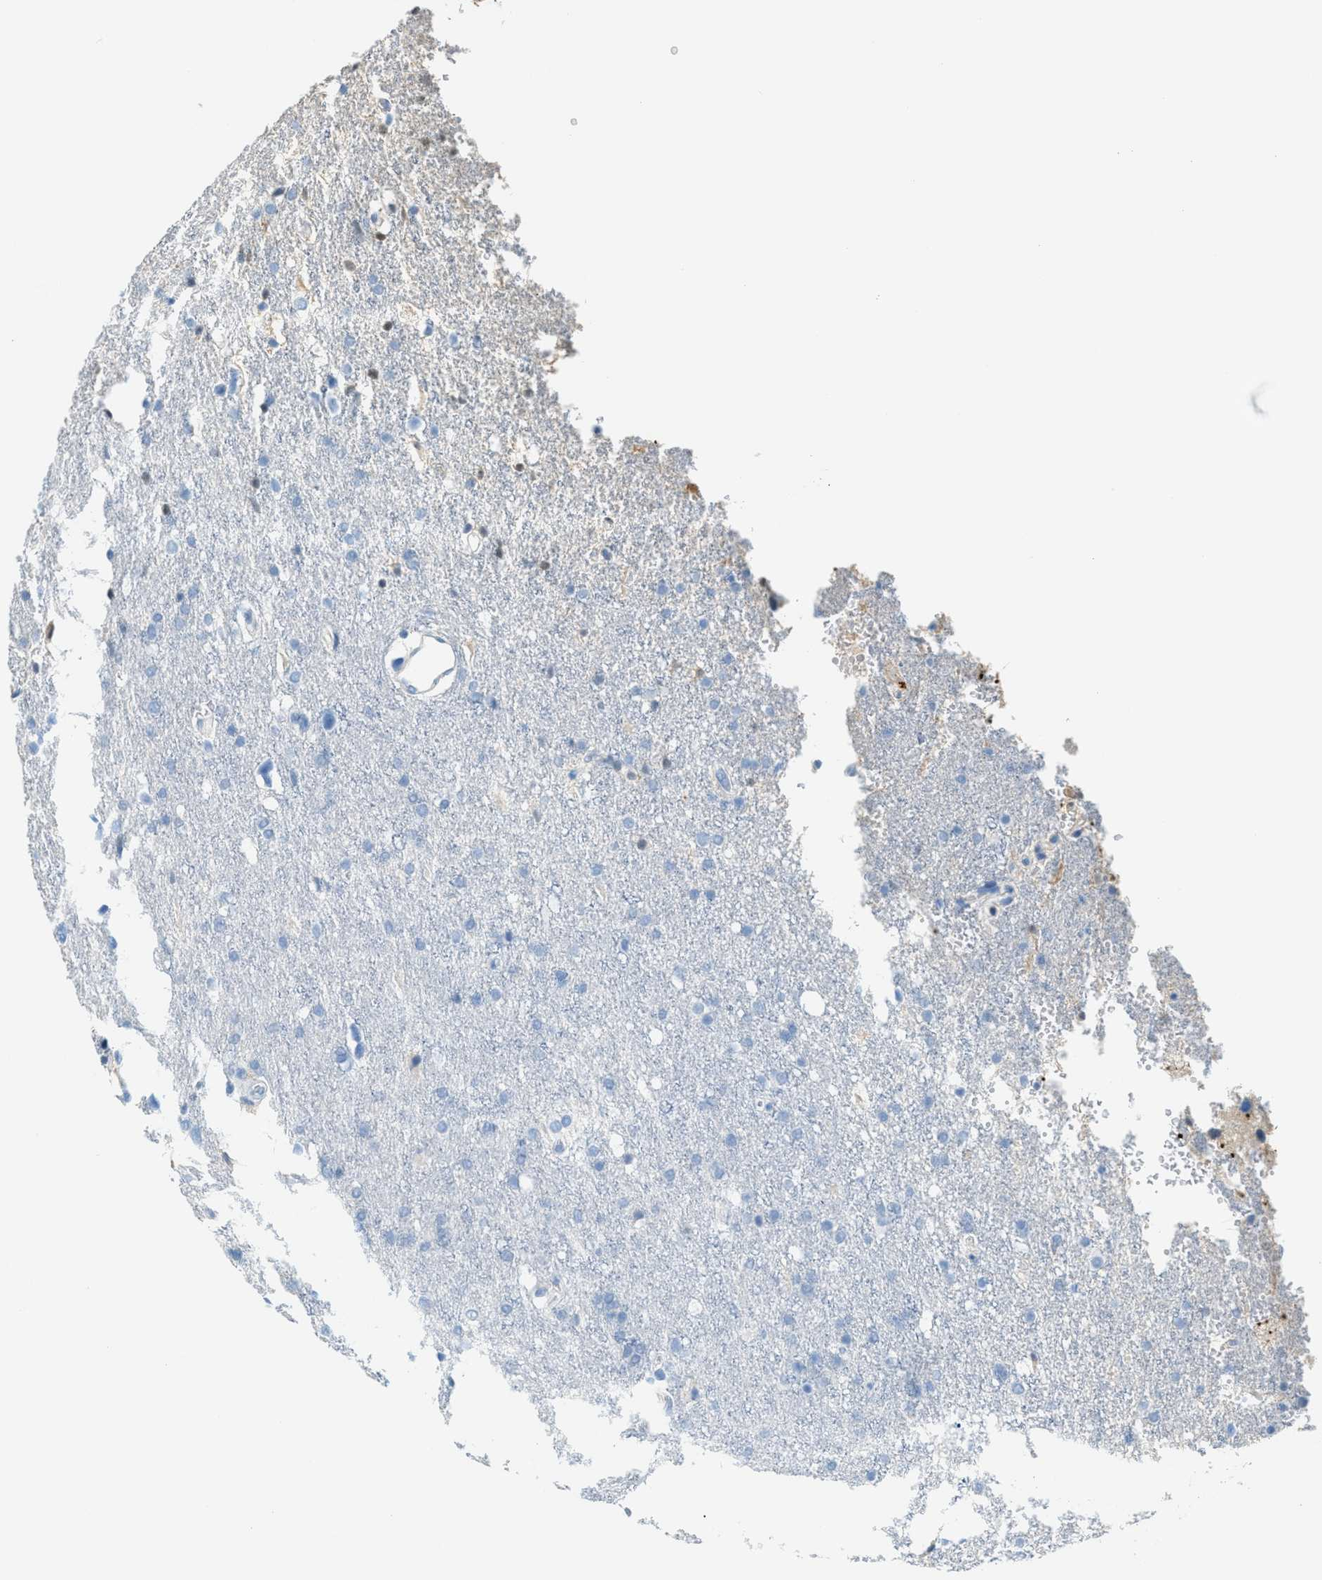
{"staining": {"intensity": "negative", "quantity": "none", "location": "none"}, "tissue": "glioma", "cell_type": "Tumor cells", "image_type": "cancer", "snomed": [{"axis": "morphology", "description": "Glioma, malignant, High grade"}, {"axis": "topography", "description": "Brain"}], "caption": "Glioma stained for a protein using immunohistochemistry shows no expression tumor cells.", "gene": "PPBP", "patient": {"sex": "female", "age": 58}}